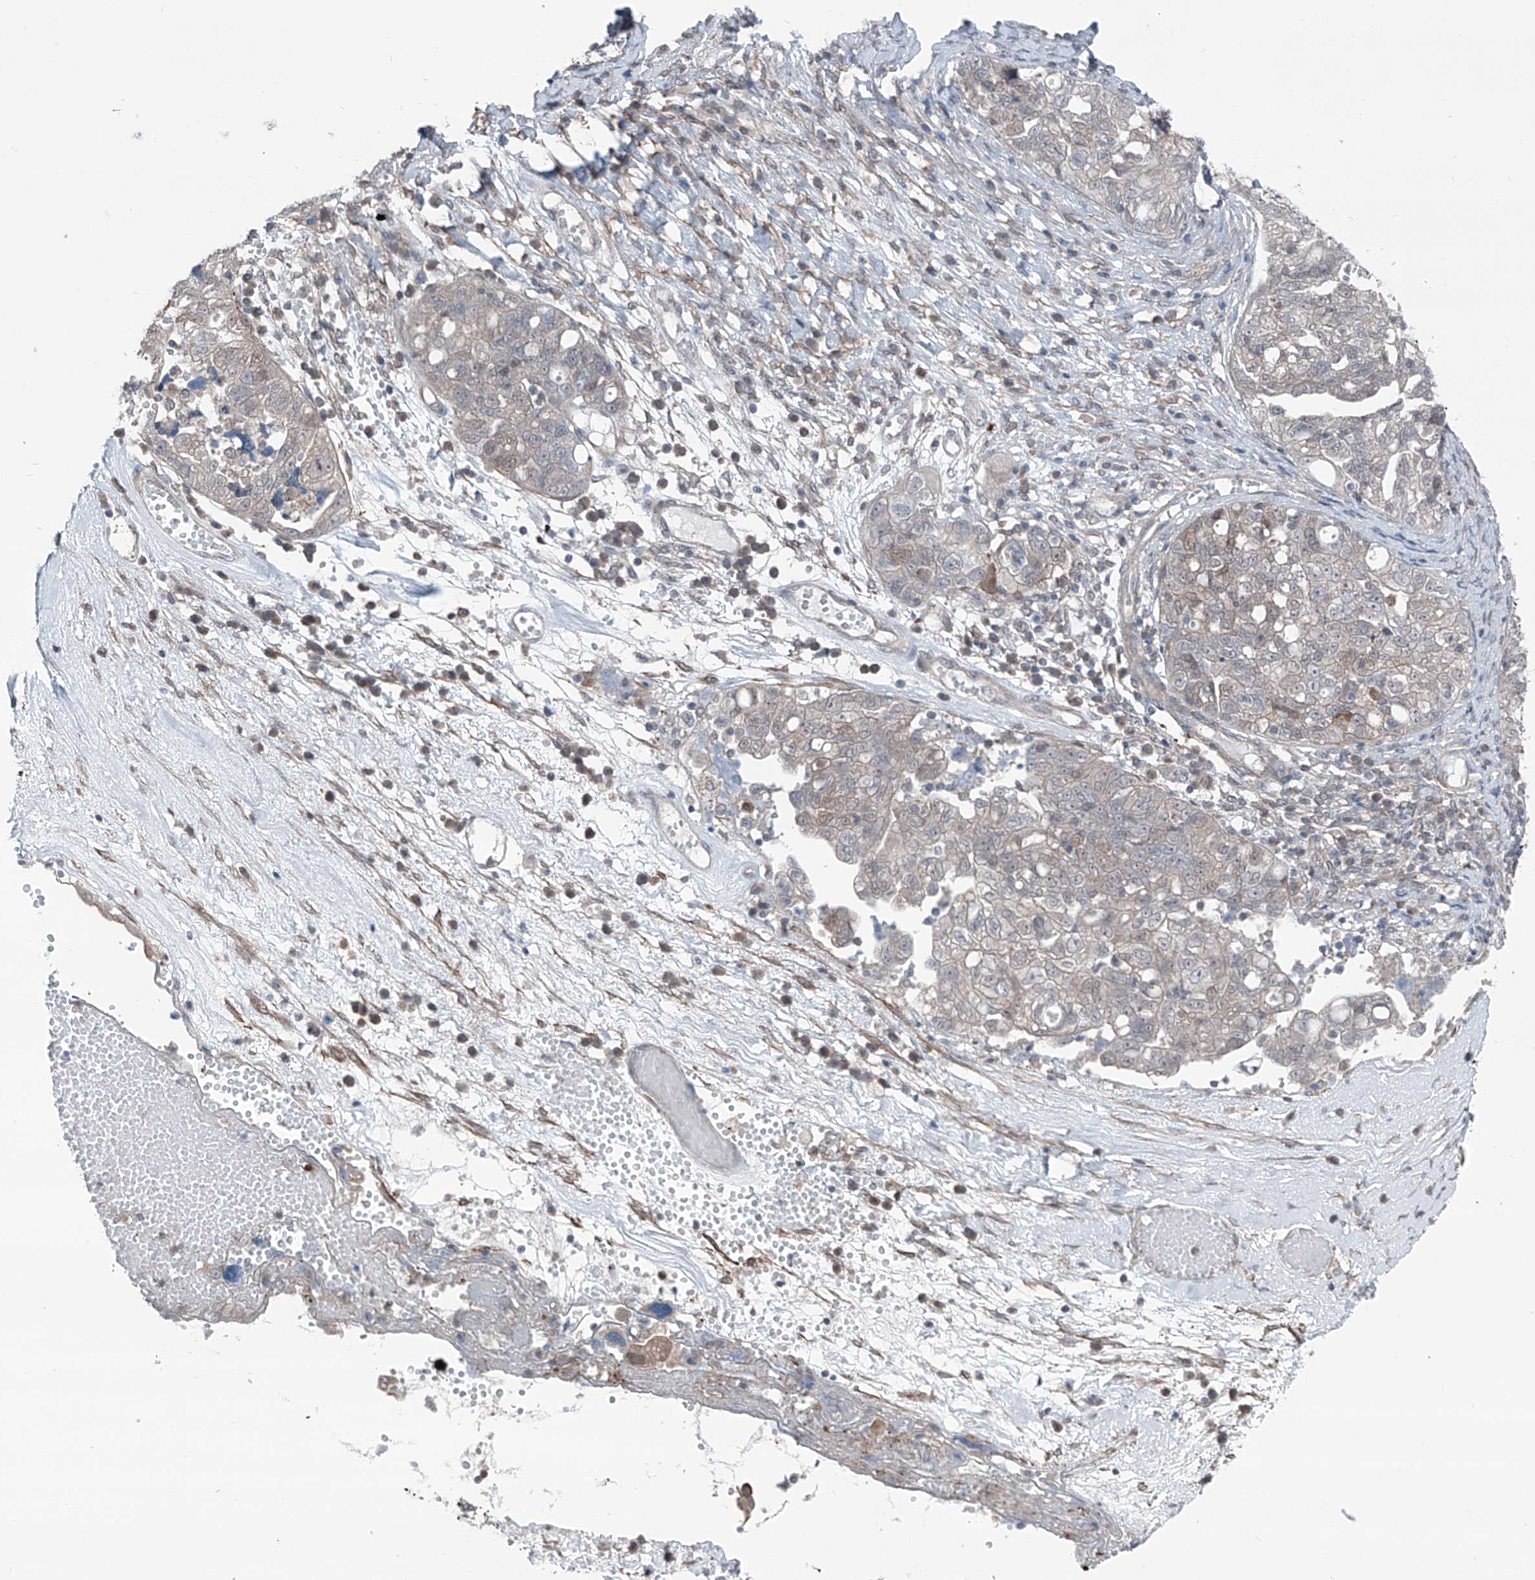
{"staining": {"intensity": "negative", "quantity": "none", "location": "none"}, "tissue": "ovarian cancer", "cell_type": "Tumor cells", "image_type": "cancer", "snomed": [{"axis": "morphology", "description": "Carcinoma, NOS"}, {"axis": "morphology", "description": "Cystadenocarcinoma, serous, NOS"}, {"axis": "topography", "description": "Ovary"}], "caption": "There is no significant positivity in tumor cells of ovarian carcinoma. (DAB immunohistochemistry (IHC), high magnification).", "gene": "HSPB11", "patient": {"sex": "female", "age": 69}}